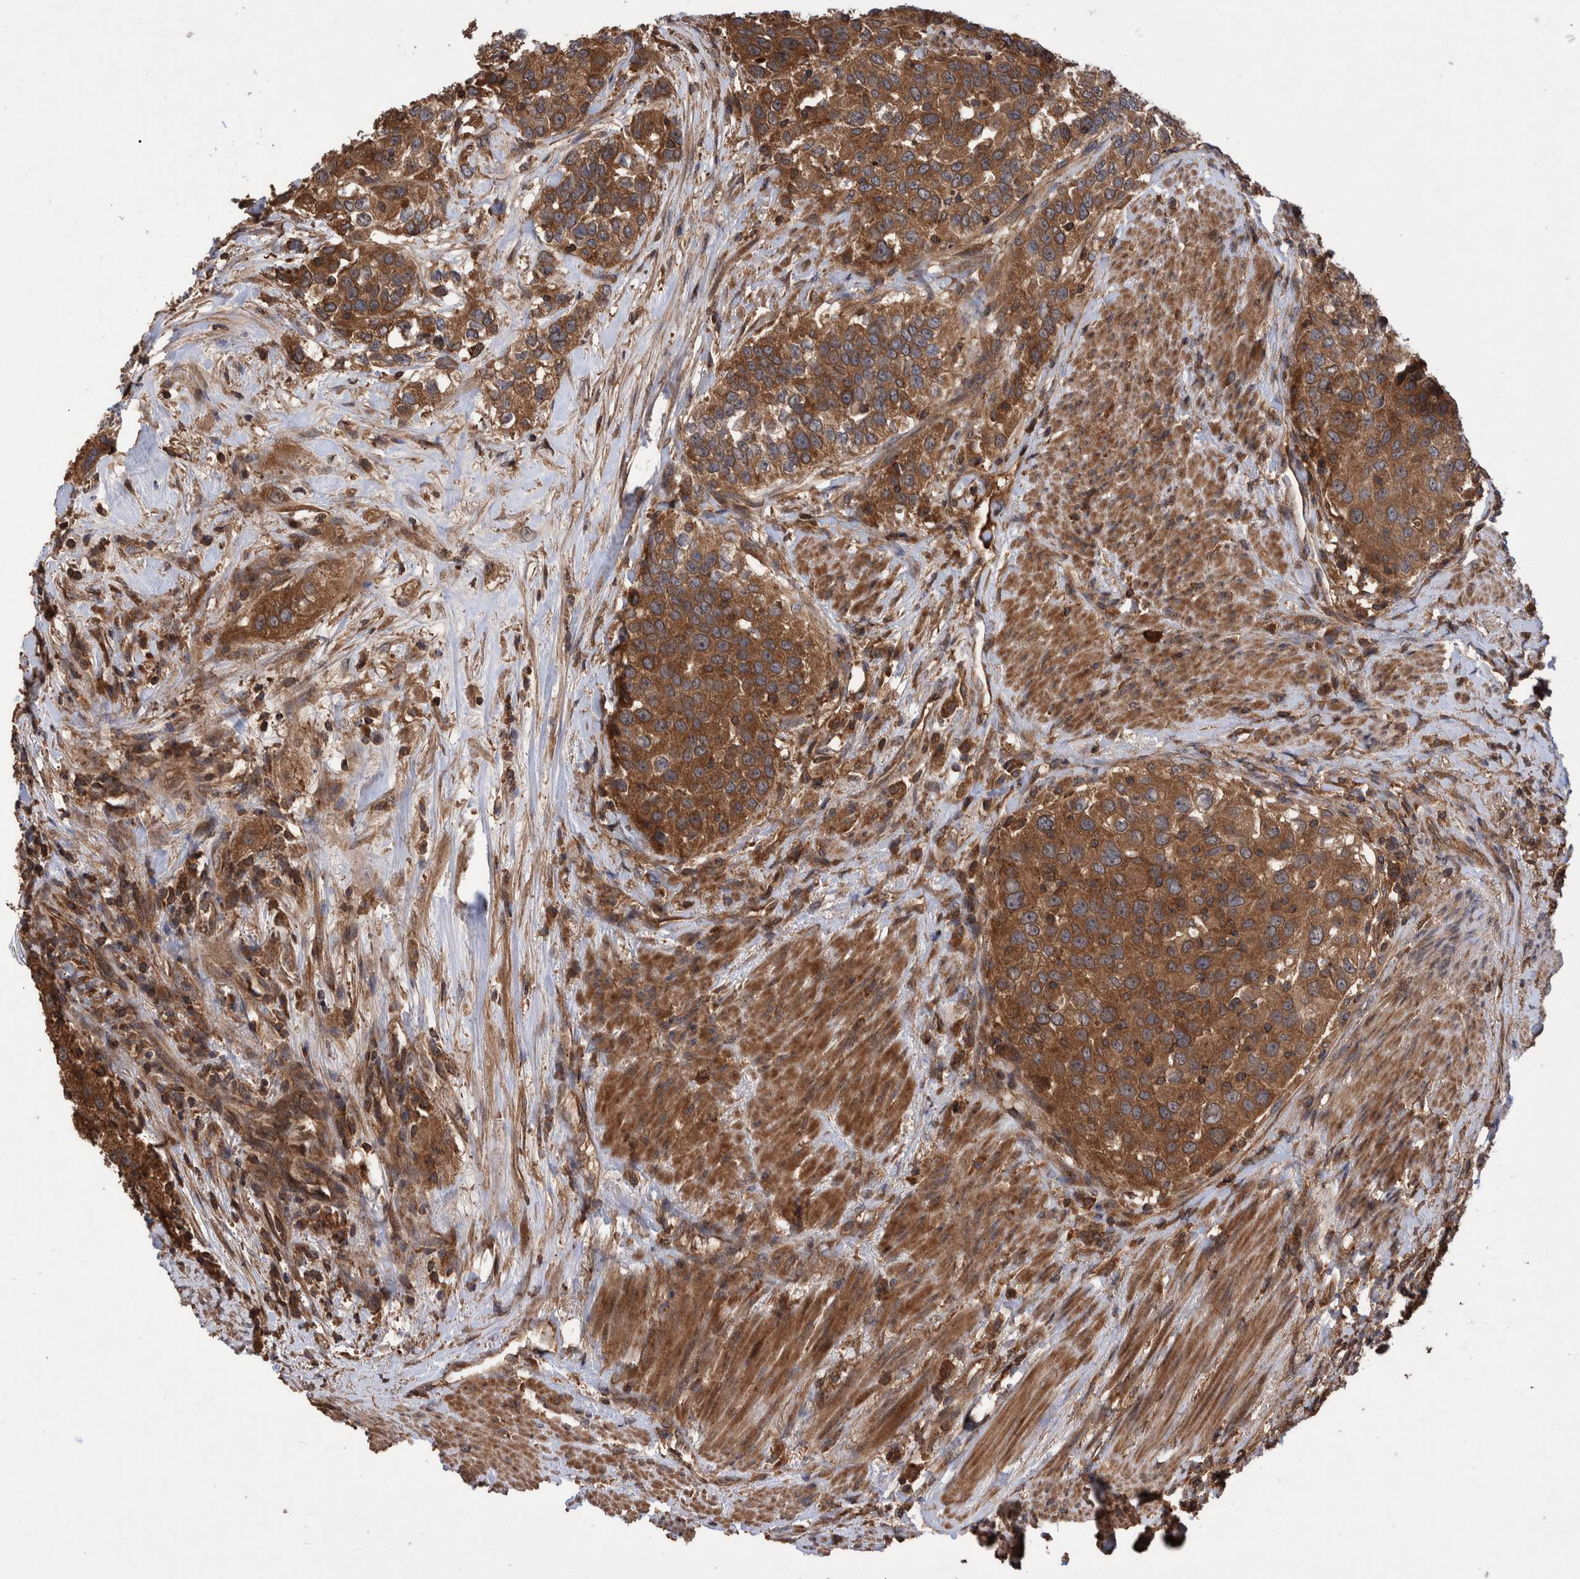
{"staining": {"intensity": "moderate", "quantity": ">75%", "location": "cytoplasmic/membranous"}, "tissue": "urothelial cancer", "cell_type": "Tumor cells", "image_type": "cancer", "snomed": [{"axis": "morphology", "description": "Urothelial carcinoma, High grade"}, {"axis": "topography", "description": "Urinary bladder"}], "caption": "Protein staining exhibits moderate cytoplasmic/membranous expression in about >75% of tumor cells in urothelial cancer.", "gene": "VBP1", "patient": {"sex": "female", "age": 80}}